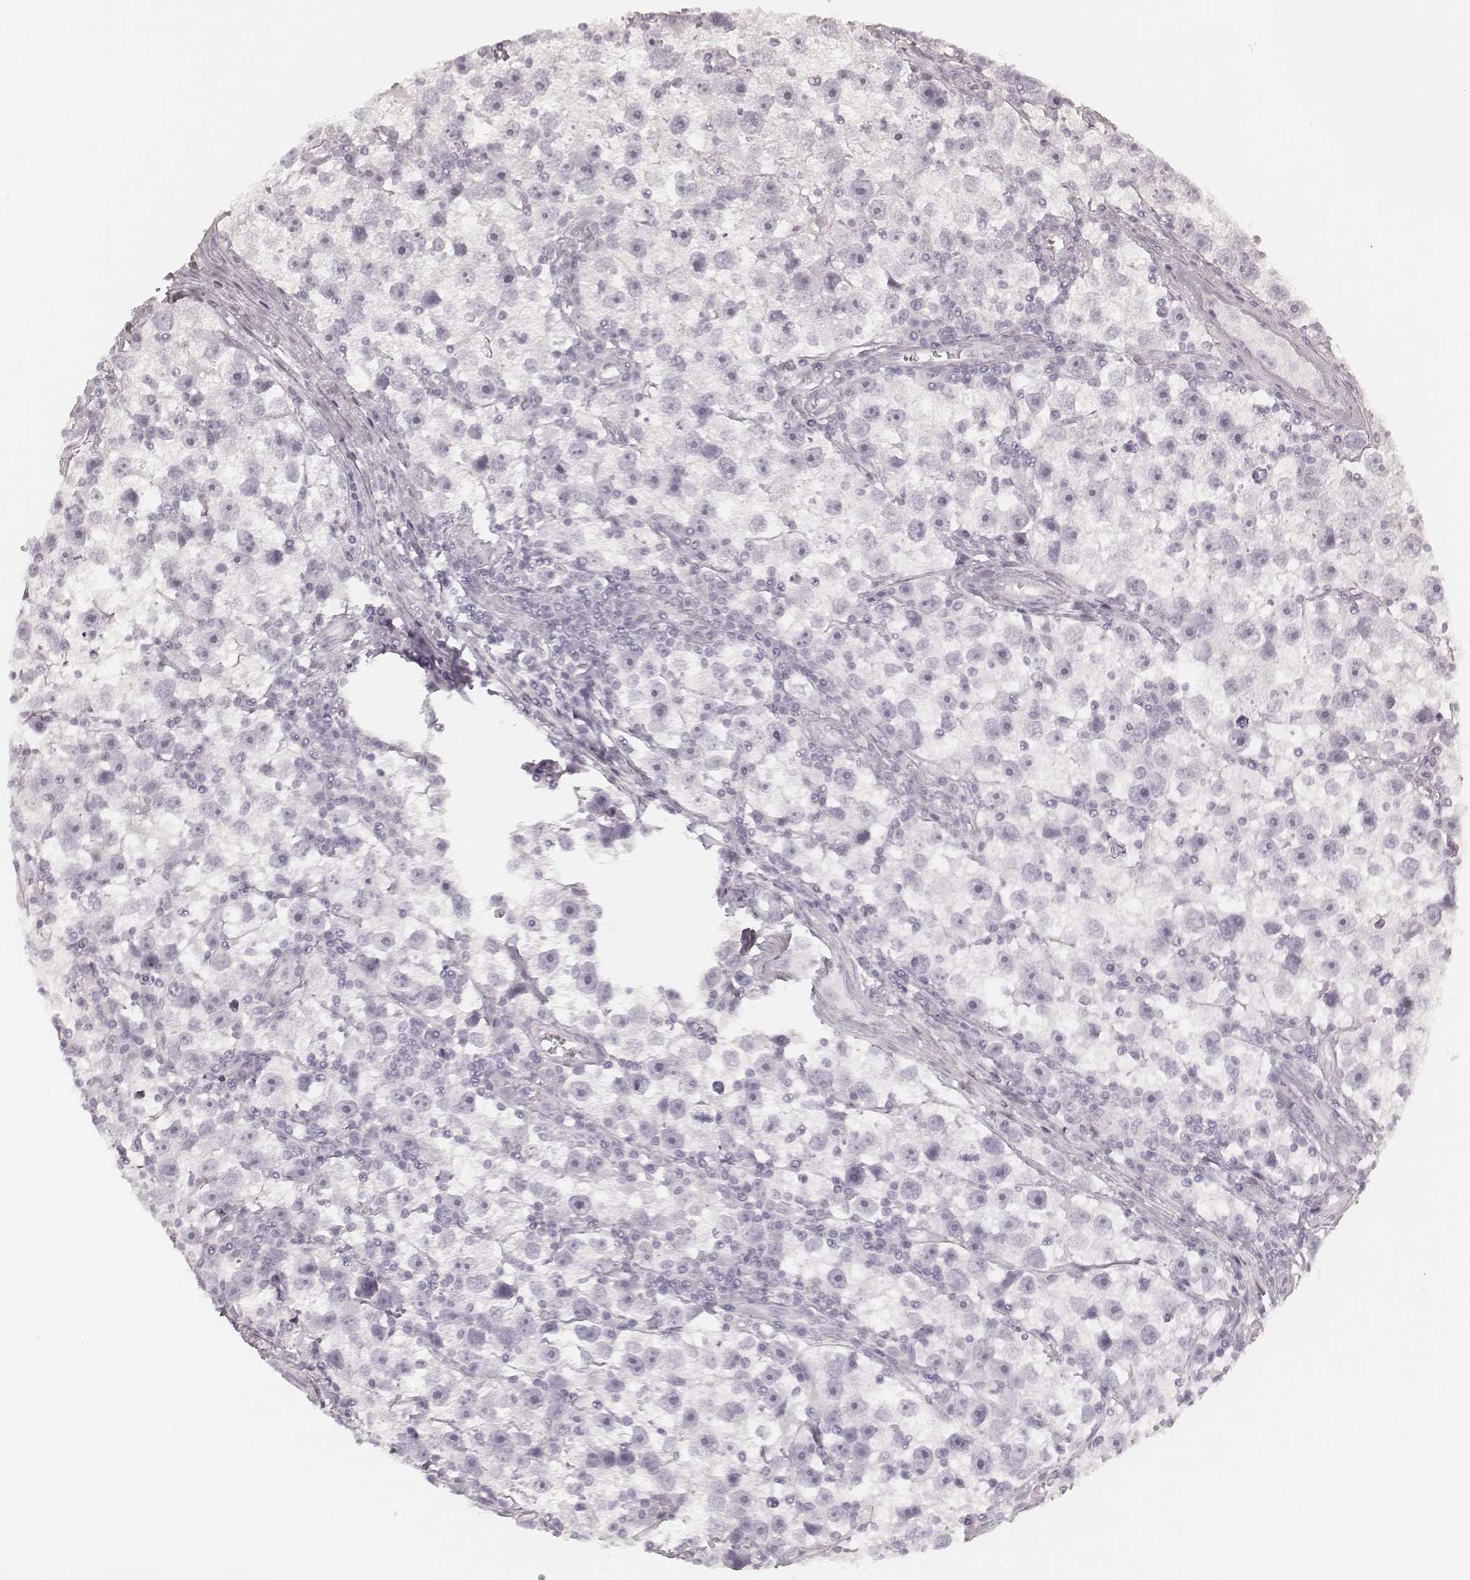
{"staining": {"intensity": "negative", "quantity": "none", "location": "none"}, "tissue": "testis cancer", "cell_type": "Tumor cells", "image_type": "cancer", "snomed": [{"axis": "morphology", "description": "Seminoma, NOS"}, {"axis": "topography", "description": "Testis"}], "caption": "Protein analysis of testis cancer shows no significant positivity in tumor cells.", "gene": "KRT72", "patient": {"sex": "male", "age": 30}}